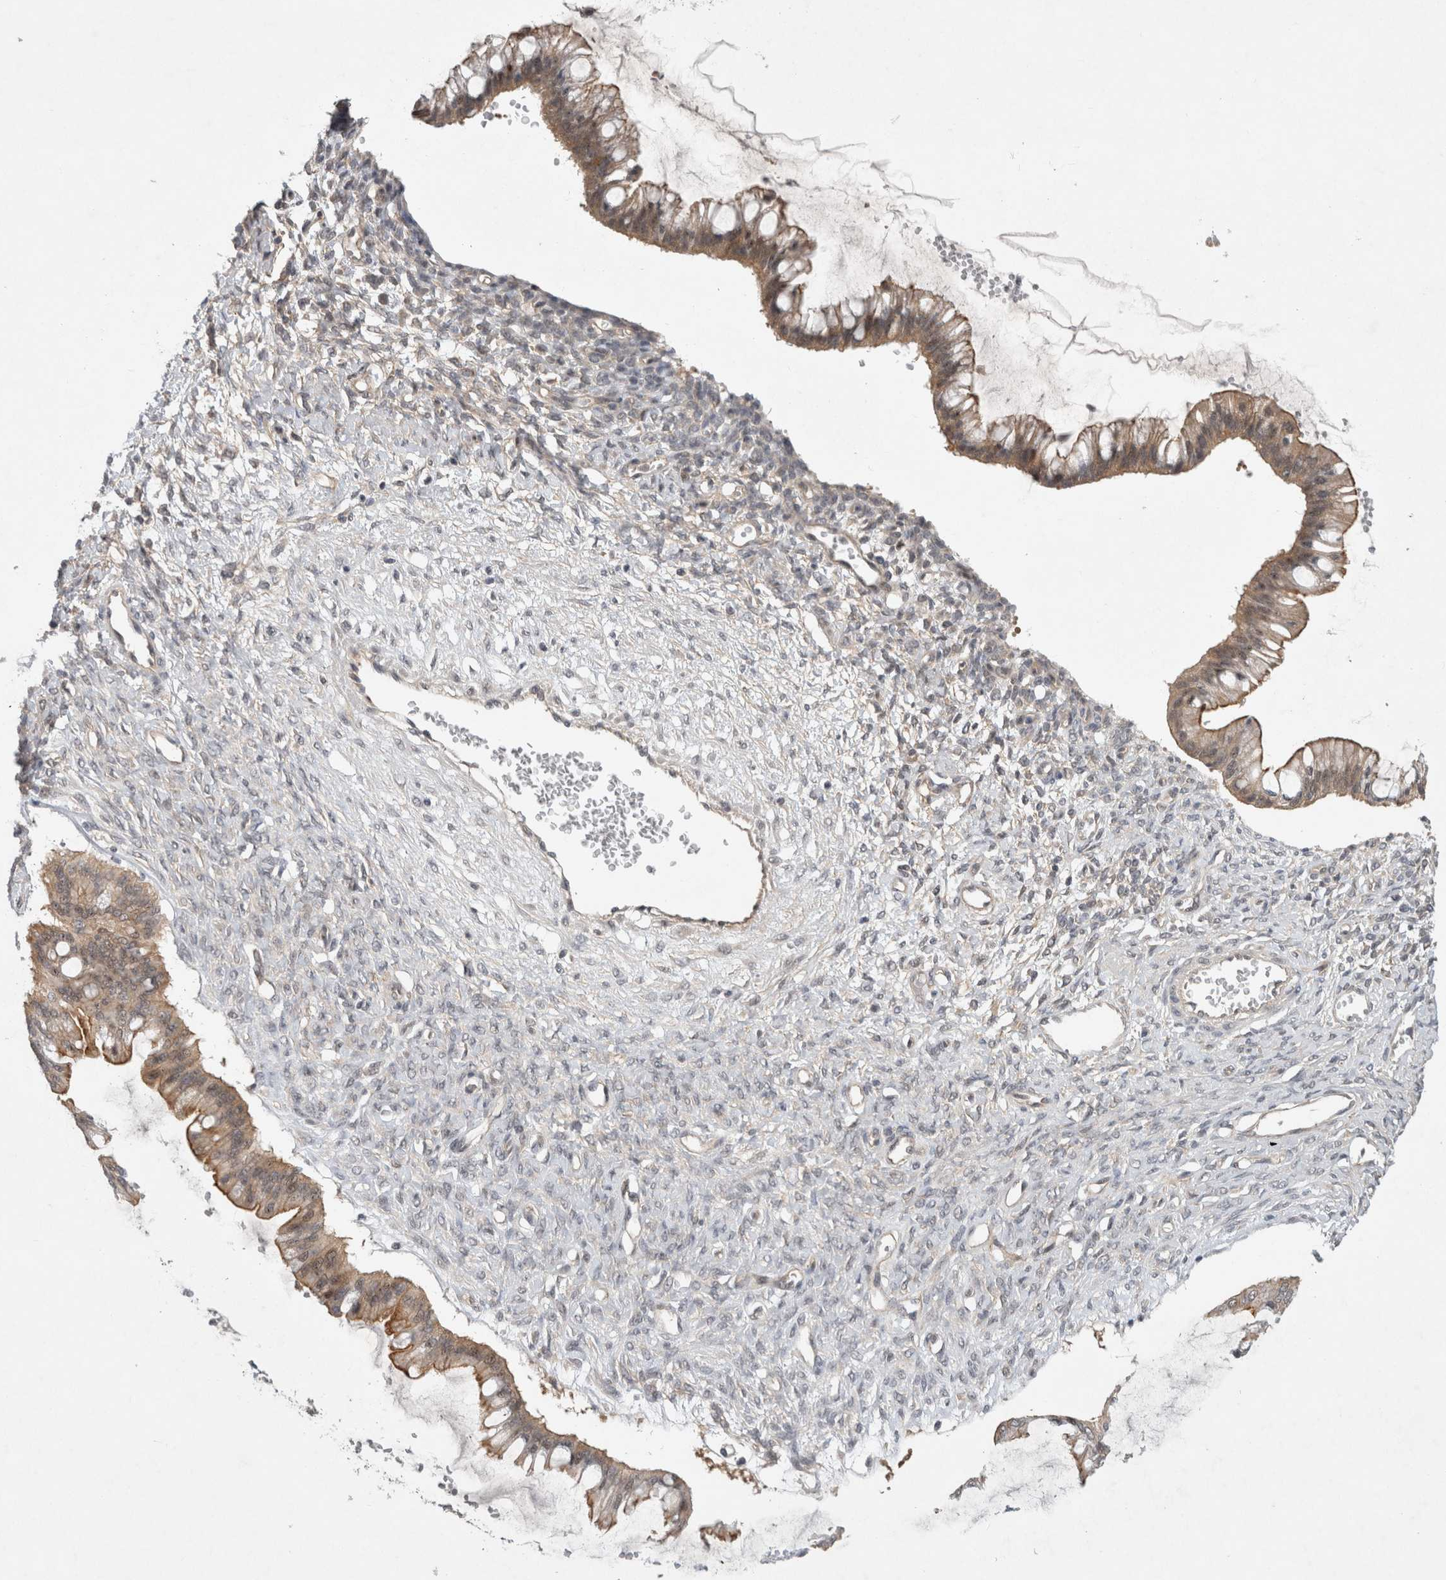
{"staining": {"intensity": "weak", "quantity": ">75%", "location": "cytoplasmic/membranous"}, "tissue": "ovarian cancer", "cell_type": "Tumor cells", "image_type": "cancer", "snomed": [{"axis": "morphology", "description": "Cystadenocarcinoma, mucinous, NOS"}, {"axis": "topography", "description": "Ovary"}], "caption": "Immunohistochemistry of human mucinous cystadenocarcinoma (ovarian) exhibits low levels of weak cytoplasmic/membranous staining in approximately >75% of tumor cells.", "gene": "CERS3", "patient": {"sex": "female", "age": 73}}